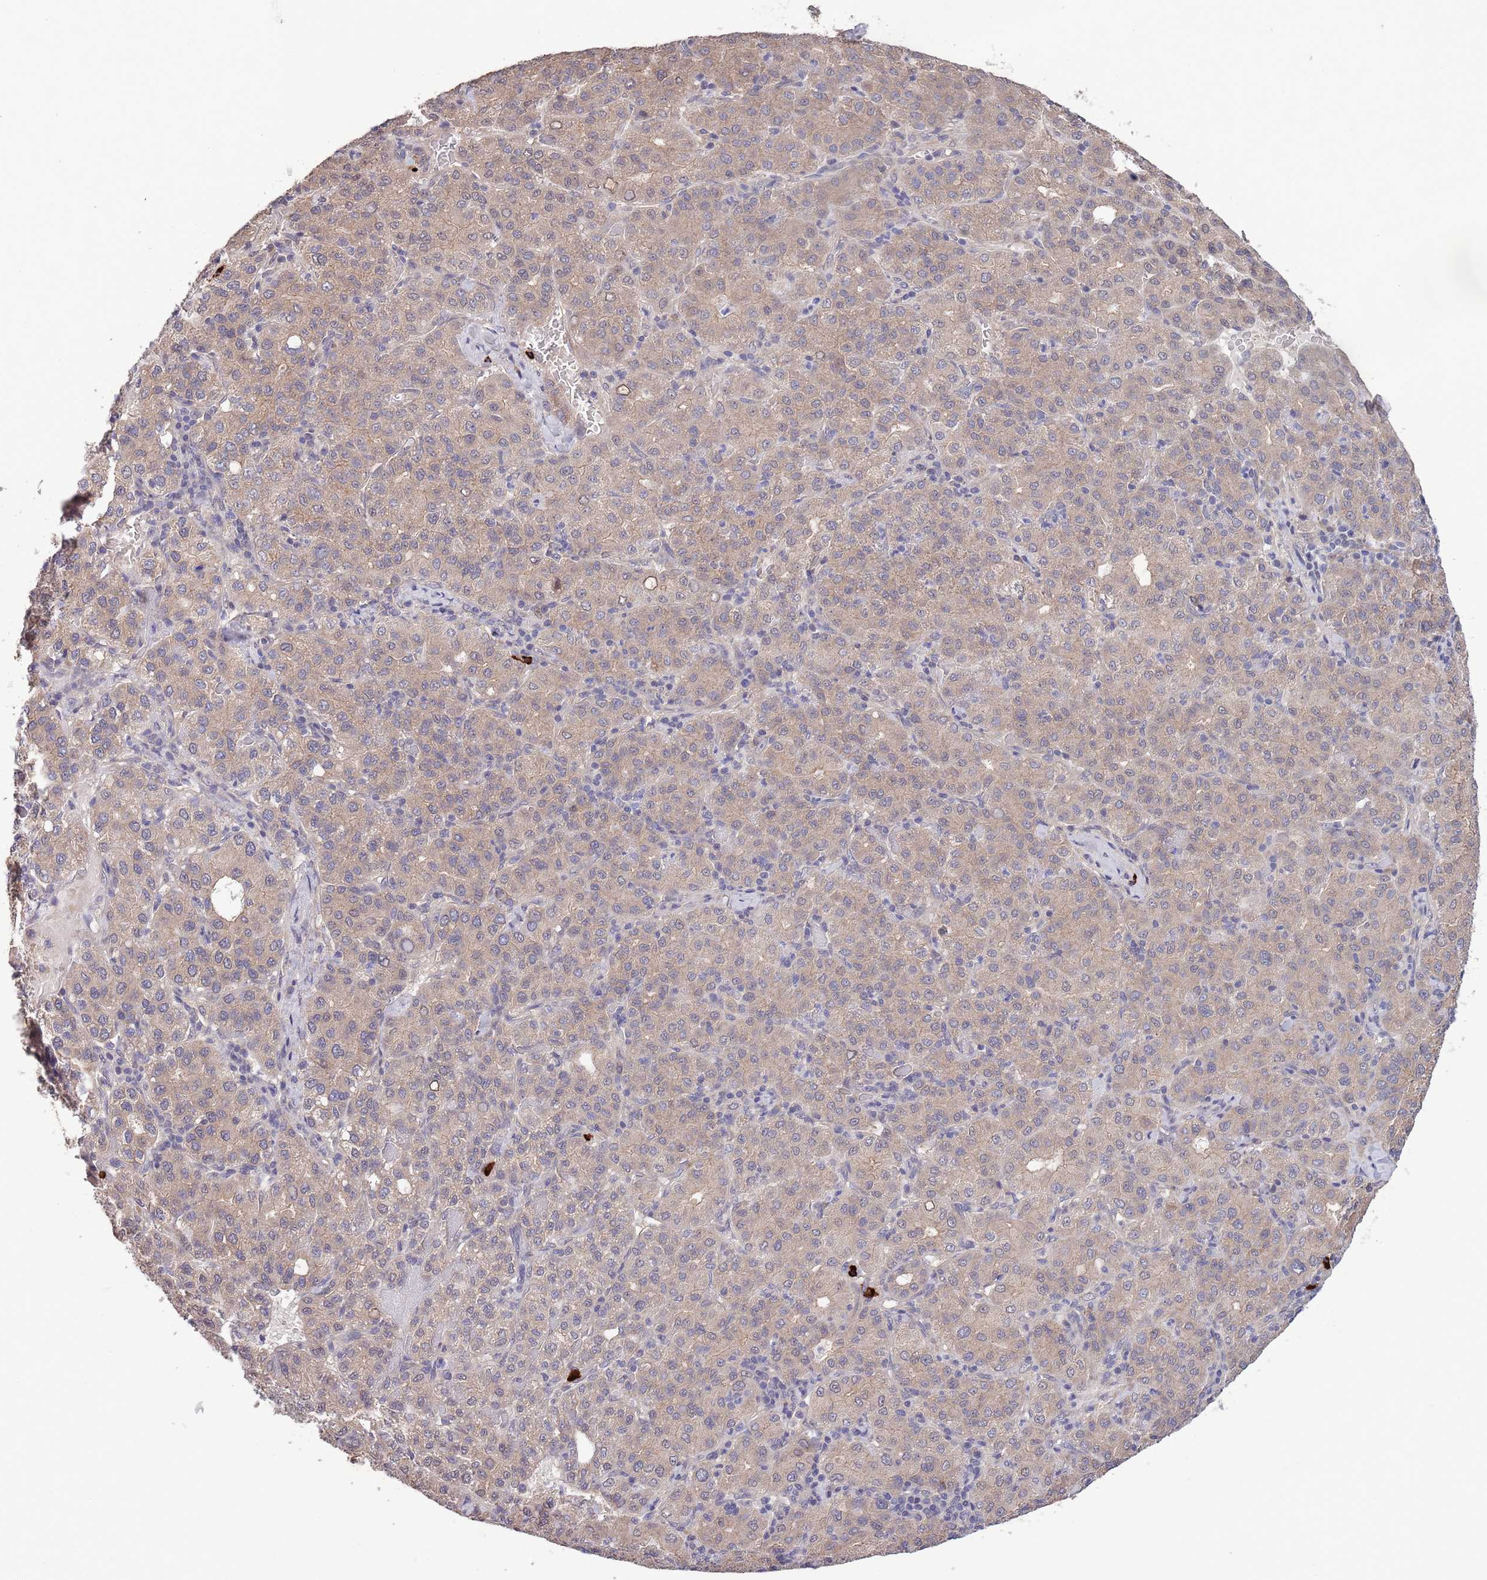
{"staining": {"intensity": "weak", "quantity": ">75%", "location": "cytoplasmic/membranous"}, "tissue": "liver cancer", "cell_type": "Tumor cells", "image_type": "cancer", "snomed": [{"axis": "morphology", "description": "Carcinoma, Hepatocellular, NOS"}, {"axis": "topography", "description": "Liver"}], "caption": "Immunohistochemistry (IHC) (DAB) staining of human liver cancer shows weak cytoplasmic/membranous protein positivity in approximately >75% of tumor cells.", "gene": "MARVELD2", "patient": {"sex": "male", "age": 65}}